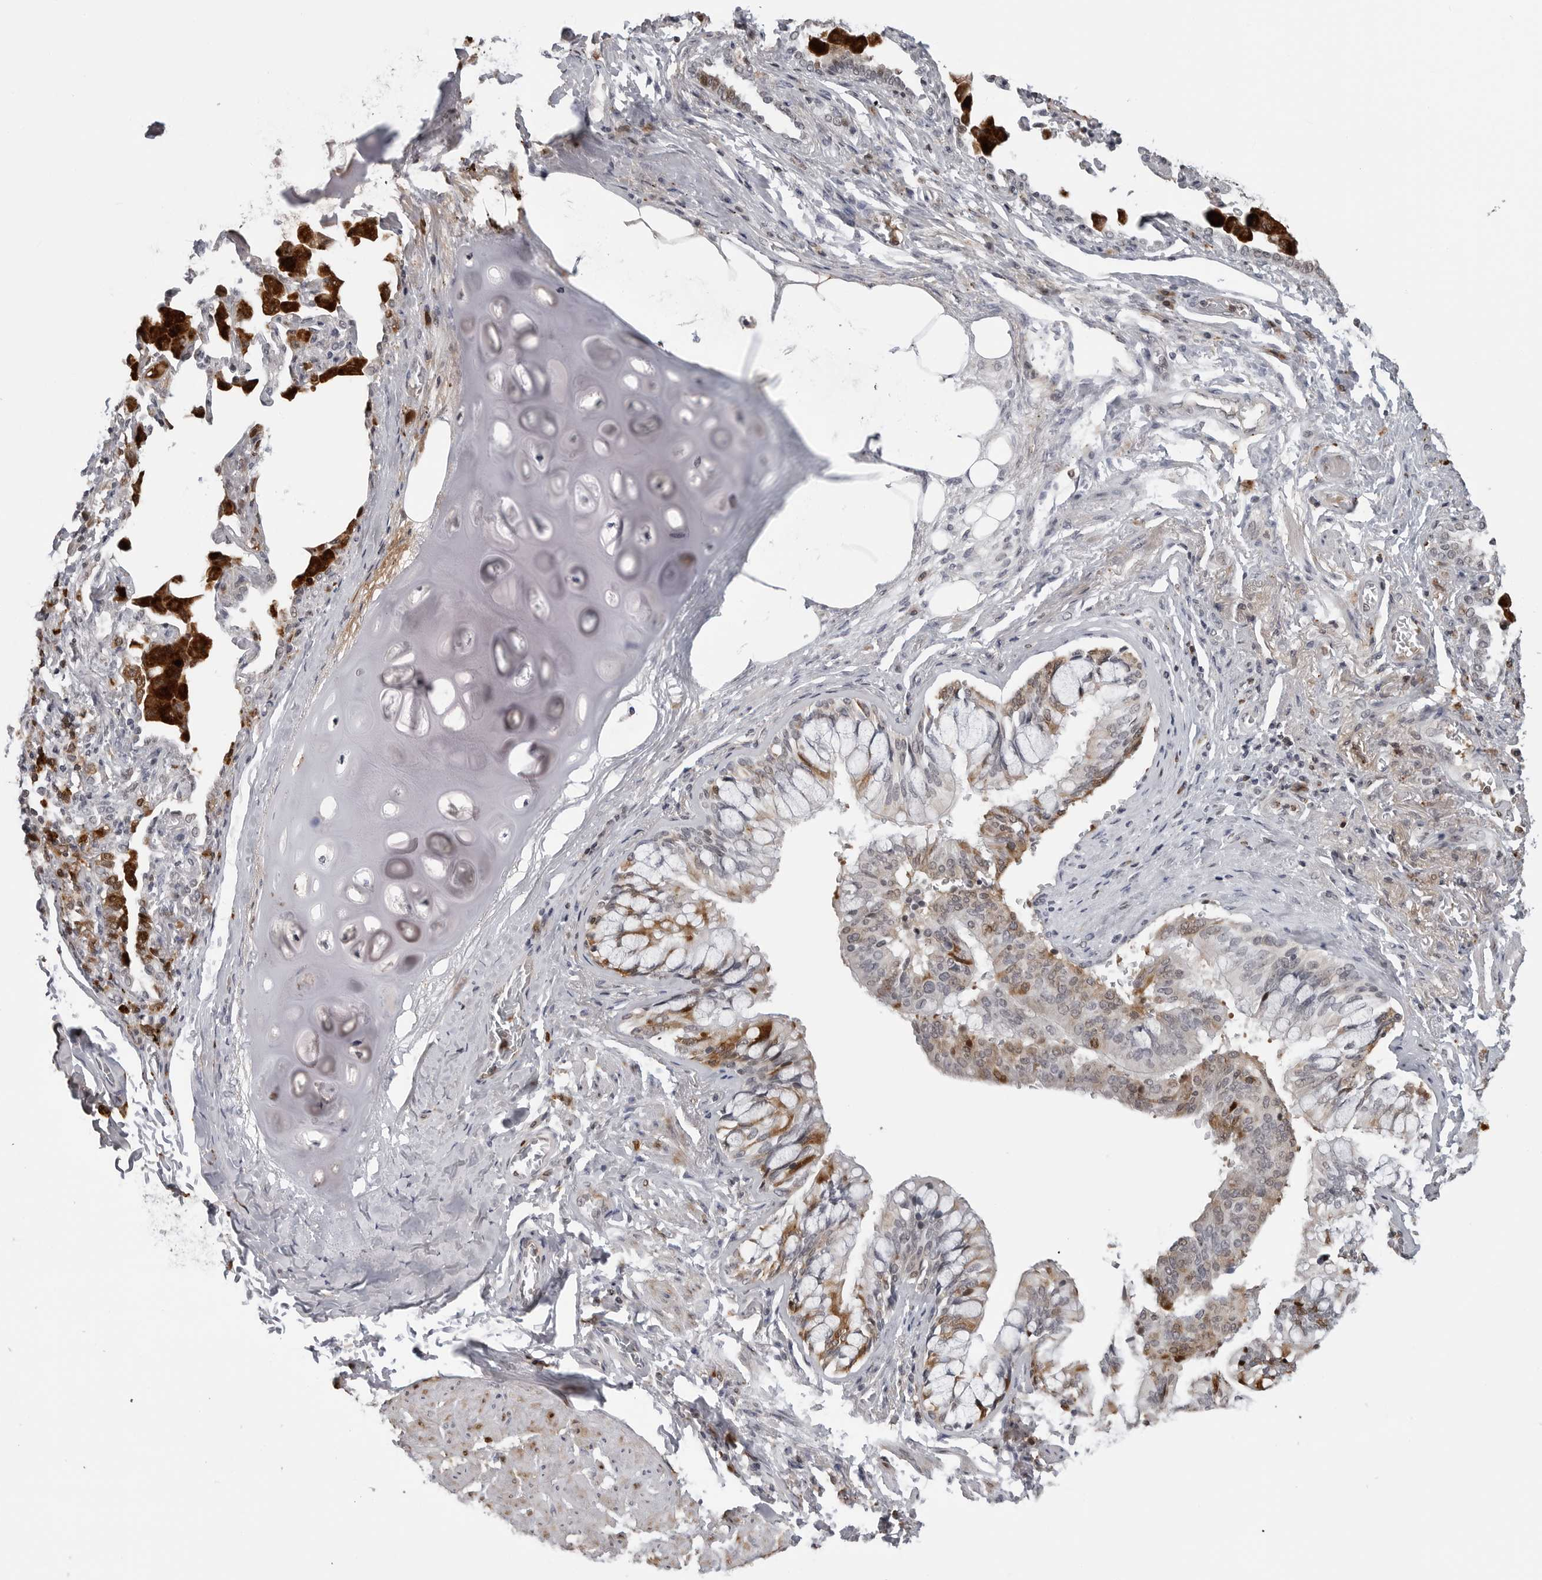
{"staining": {"intensity": "moderate", "quantity": "<25%", "location": "cytoplasmic/membranous"}, "tissue": "bronchus", "cell_type": "Respiratory epithelial cells", "image_type": "normal", "snomed": [{"axis": "morphology", "description": "Normal tissue, NOS"}, {"axis": "morphology", "description": "Inflammation, NOS"}, {"axis": "topography", "description": "Lung"}], "caption": "Immunohistochemistry of unremarkable bronchus demonstrates low levels of moderate cytoplasmic/membranous positivity in approximately <25% of respiratory epithelial cells.", "gene": "CXCR5", "patient": {"sex": "female", "age": 46}}